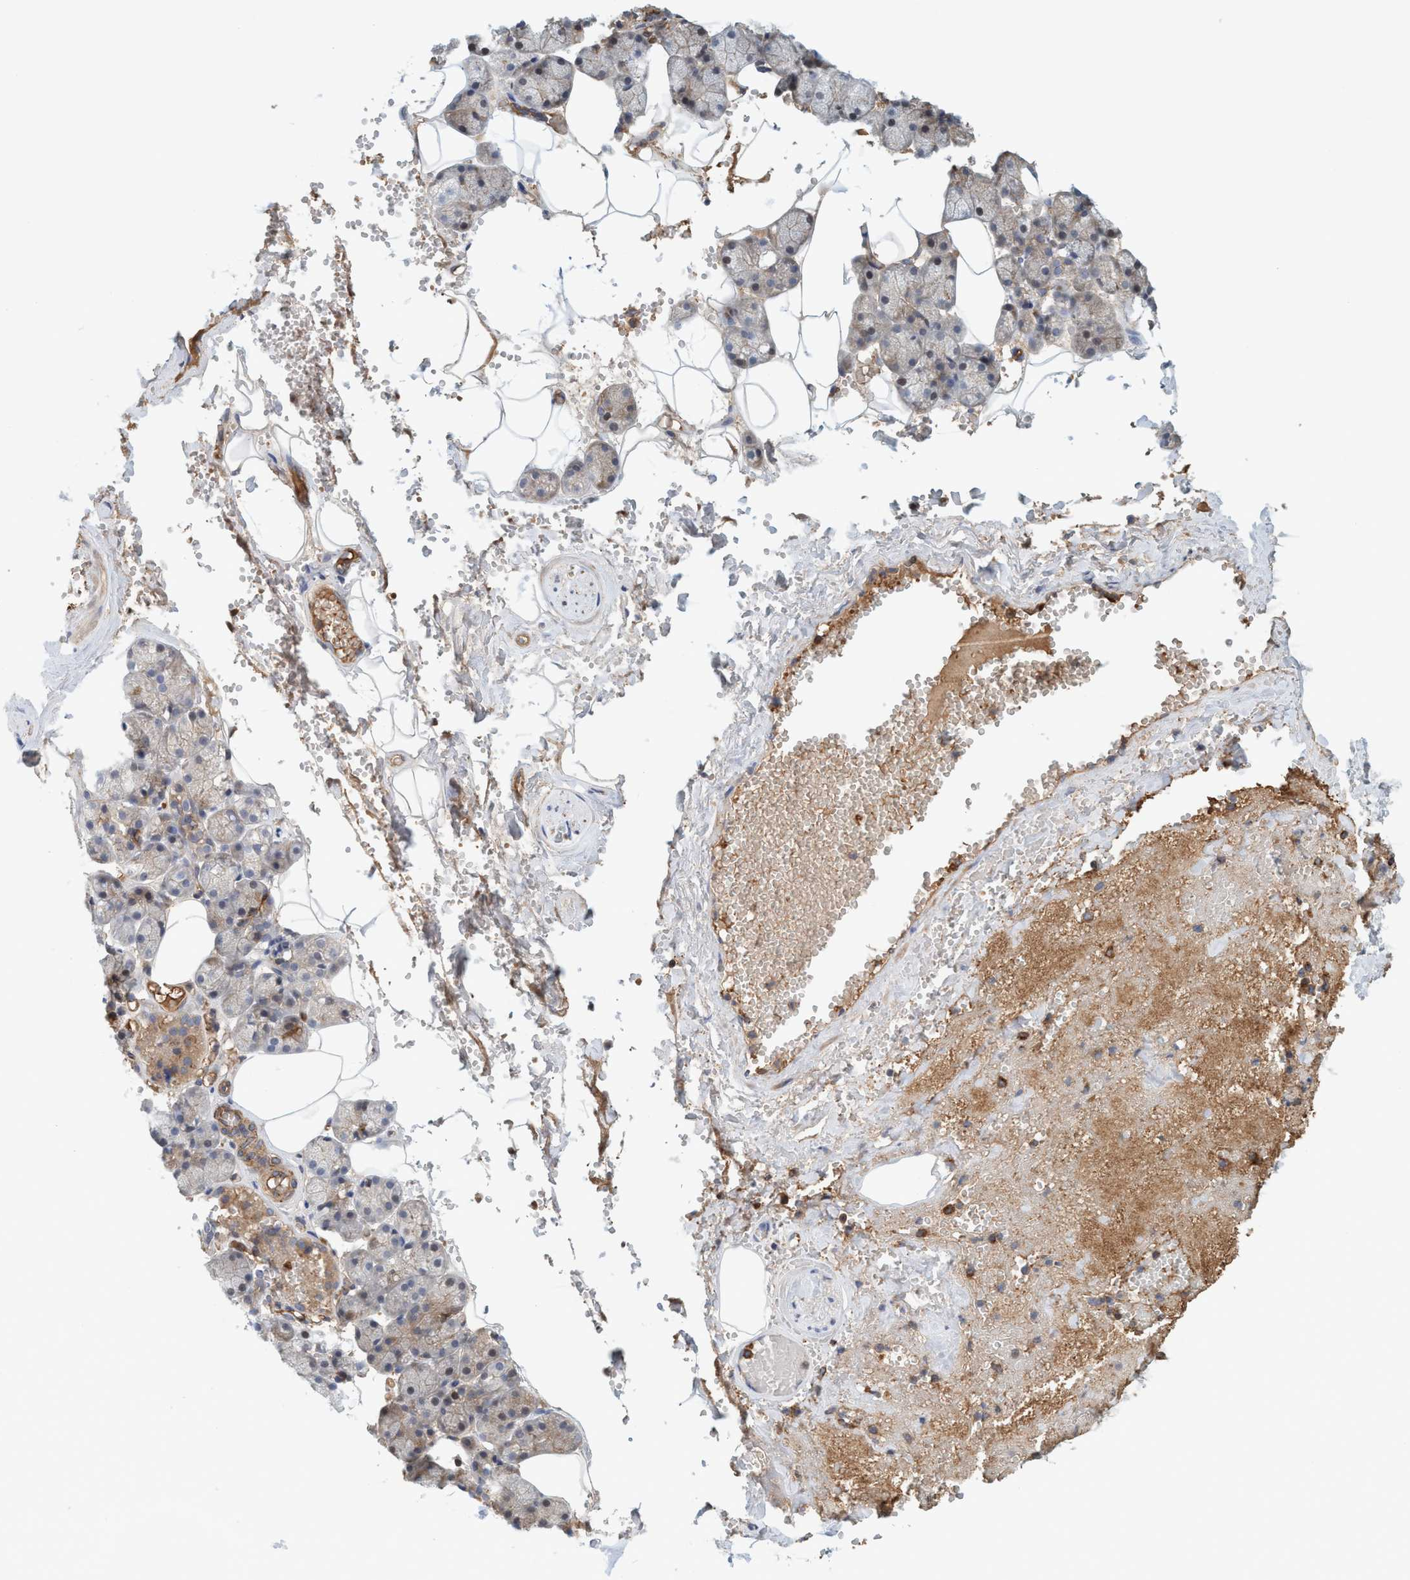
{"staining": {"intensity": "moderate", "quantity": "25%-75%", "location": "cytoplasmic/membranous"}, "tissue": "salivary gland", "cell_type": "Glandular cells", "image_type": "normal", "snomed": [{"axis": "morphology", "description": "Normal tissue, NOS"}, {"axis": "topography", "description": "Salivary gland"}], "caption": "Protein staining by immunohistochemistry displays moderate cytoplasmic/membranous positivity in about 25%-75% of glandular cells in normal salivary gland. Nuclei are stained in blue.", "gene": "SPECC1", "patient": {"sex": "male", "age": 62}}